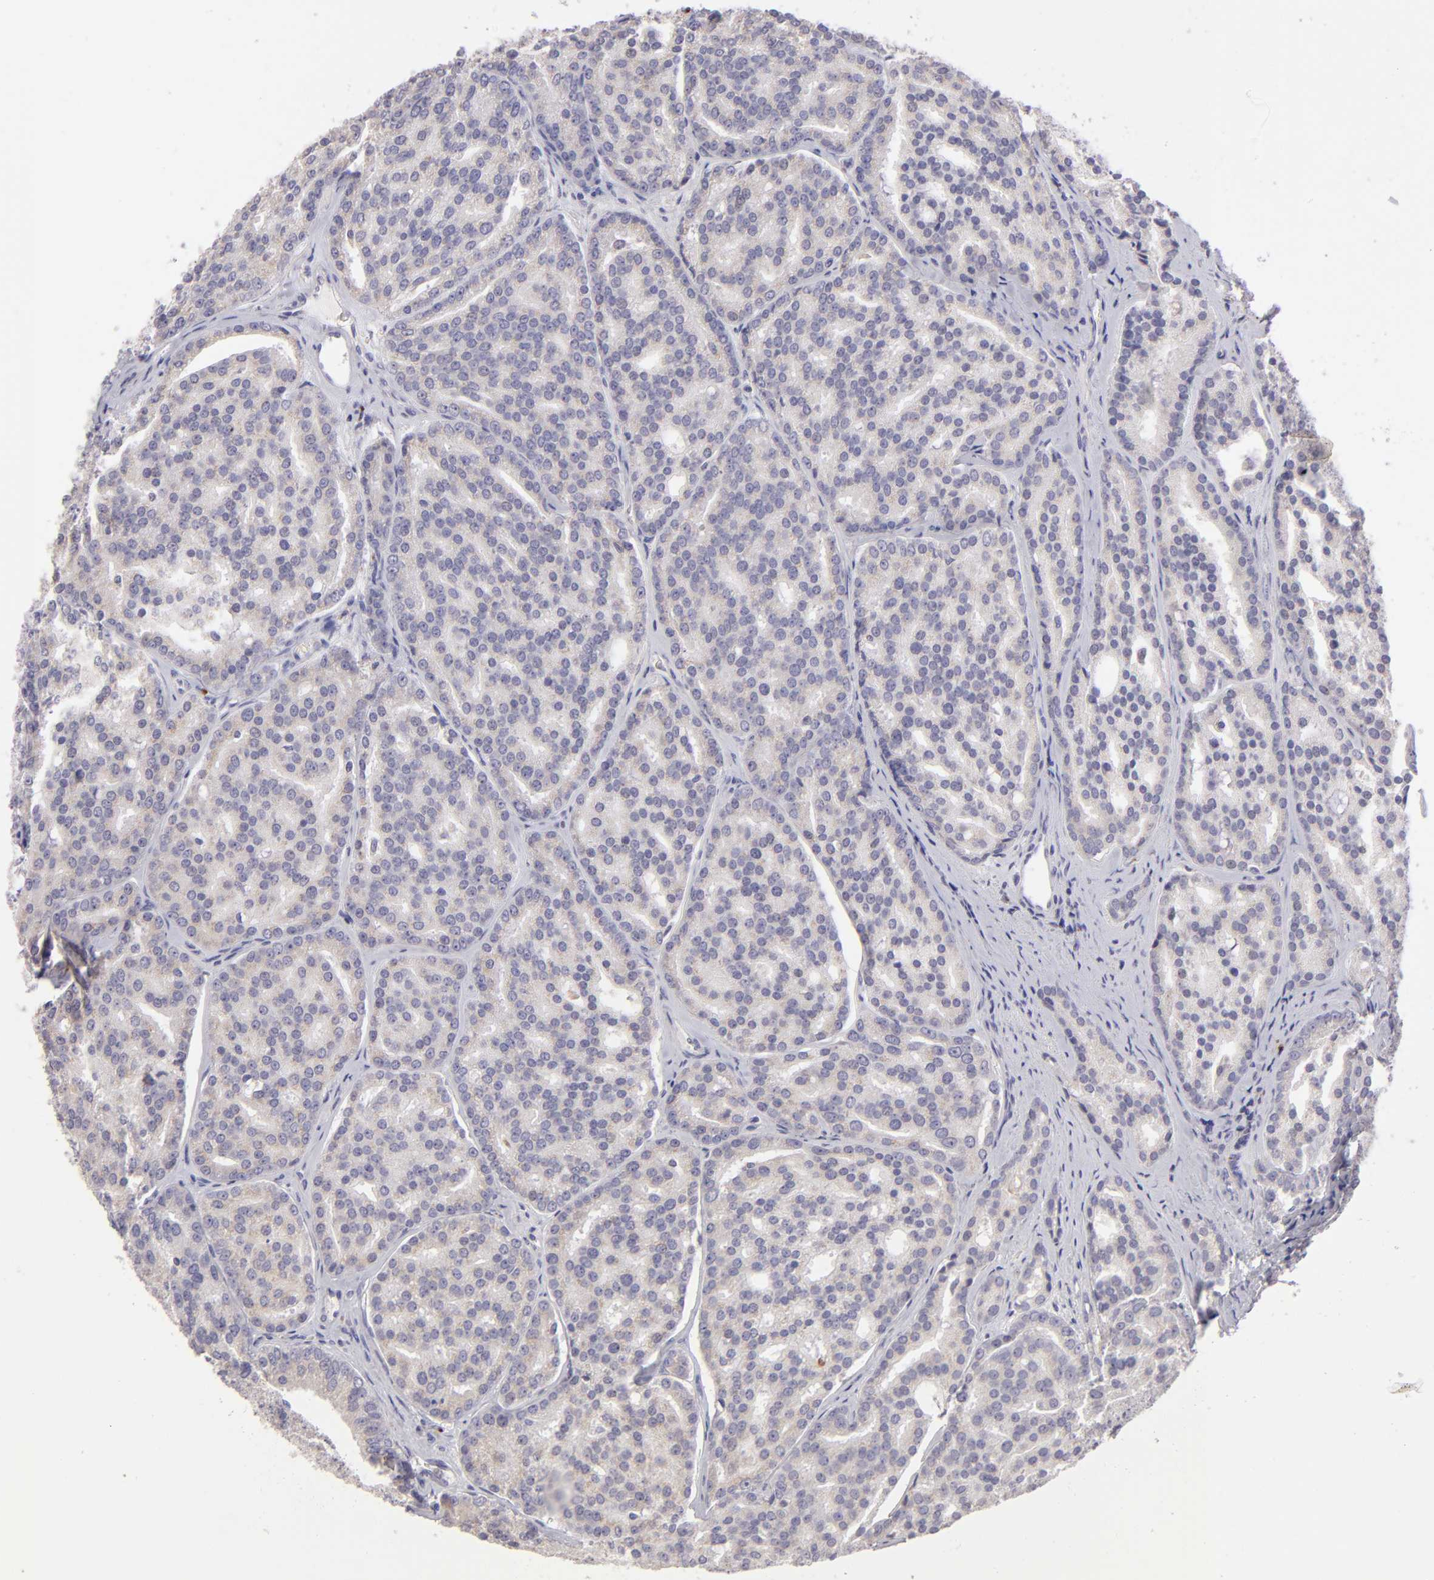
{"staining": {"intensity": "weak", "quantity": "25%-75%", "location": "cytoplasmic/membranous"}, "tissue": "prostate cancer", "cell_type": "Tumor cells", "image_type": "cancer", "snomed": [{"axis": "morphology", "description": "Adenocarcinoma, High grade"}, {"axis": "topography", "description": "Prostate"}], "caption": "High-grade adenocarcinoma (prostate) stained with immunohistochemistry reveals weak cytoplasmic/membranous positivity in about 25%-75% of tumor cells. Immunohistochemistry (ihc) stains the protein in brown and the nuclei are stained blue.", "gene": "TRAF3", "patient": {"sex": "male", "age": 64}}